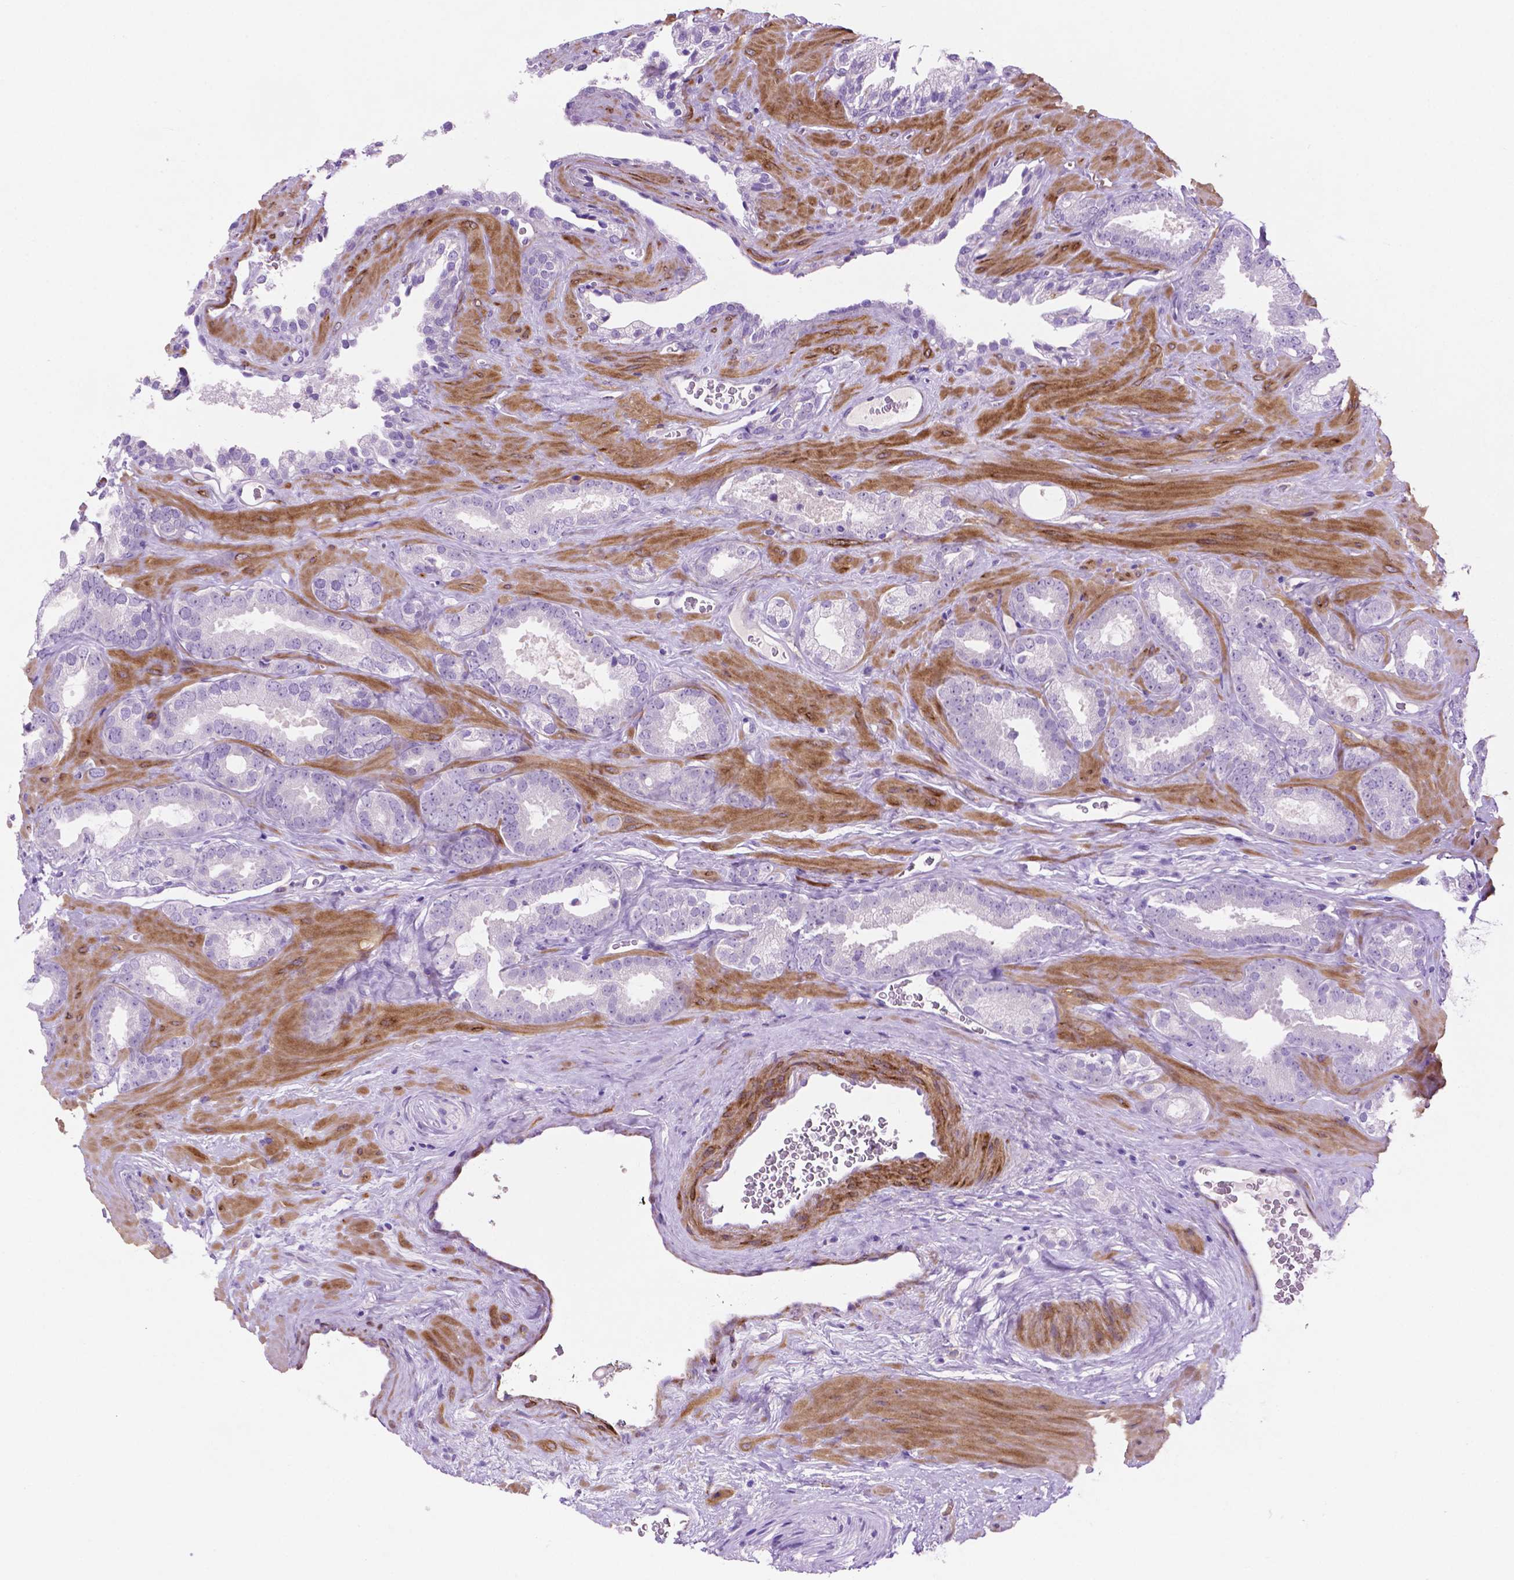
{"staining": {"intensity": "negative", "quantity": "none", "location": "none"}, "tissue": "prostate cancer", "cell_type": "Tumor cells", "image_type": "cancer", "snomed": [{"axis": "morphology", "description": "Adenocarcinoma, Low grade"}, {"axis": "topography", "description": "Prostate"}], "caption": "IHC photomicrograph of neoplastic tissue: prostate adenocarcinoma (low-grade) stained with DAB (3,3'-diaminobenzidine) demonstrates no significant protein positivity in tumor cells. (DAB immunohistochemistry visualized using brightfield microscopy, high magnification).", "gene": "ASPG", "patient": {"sex": "male", "age": 62}}